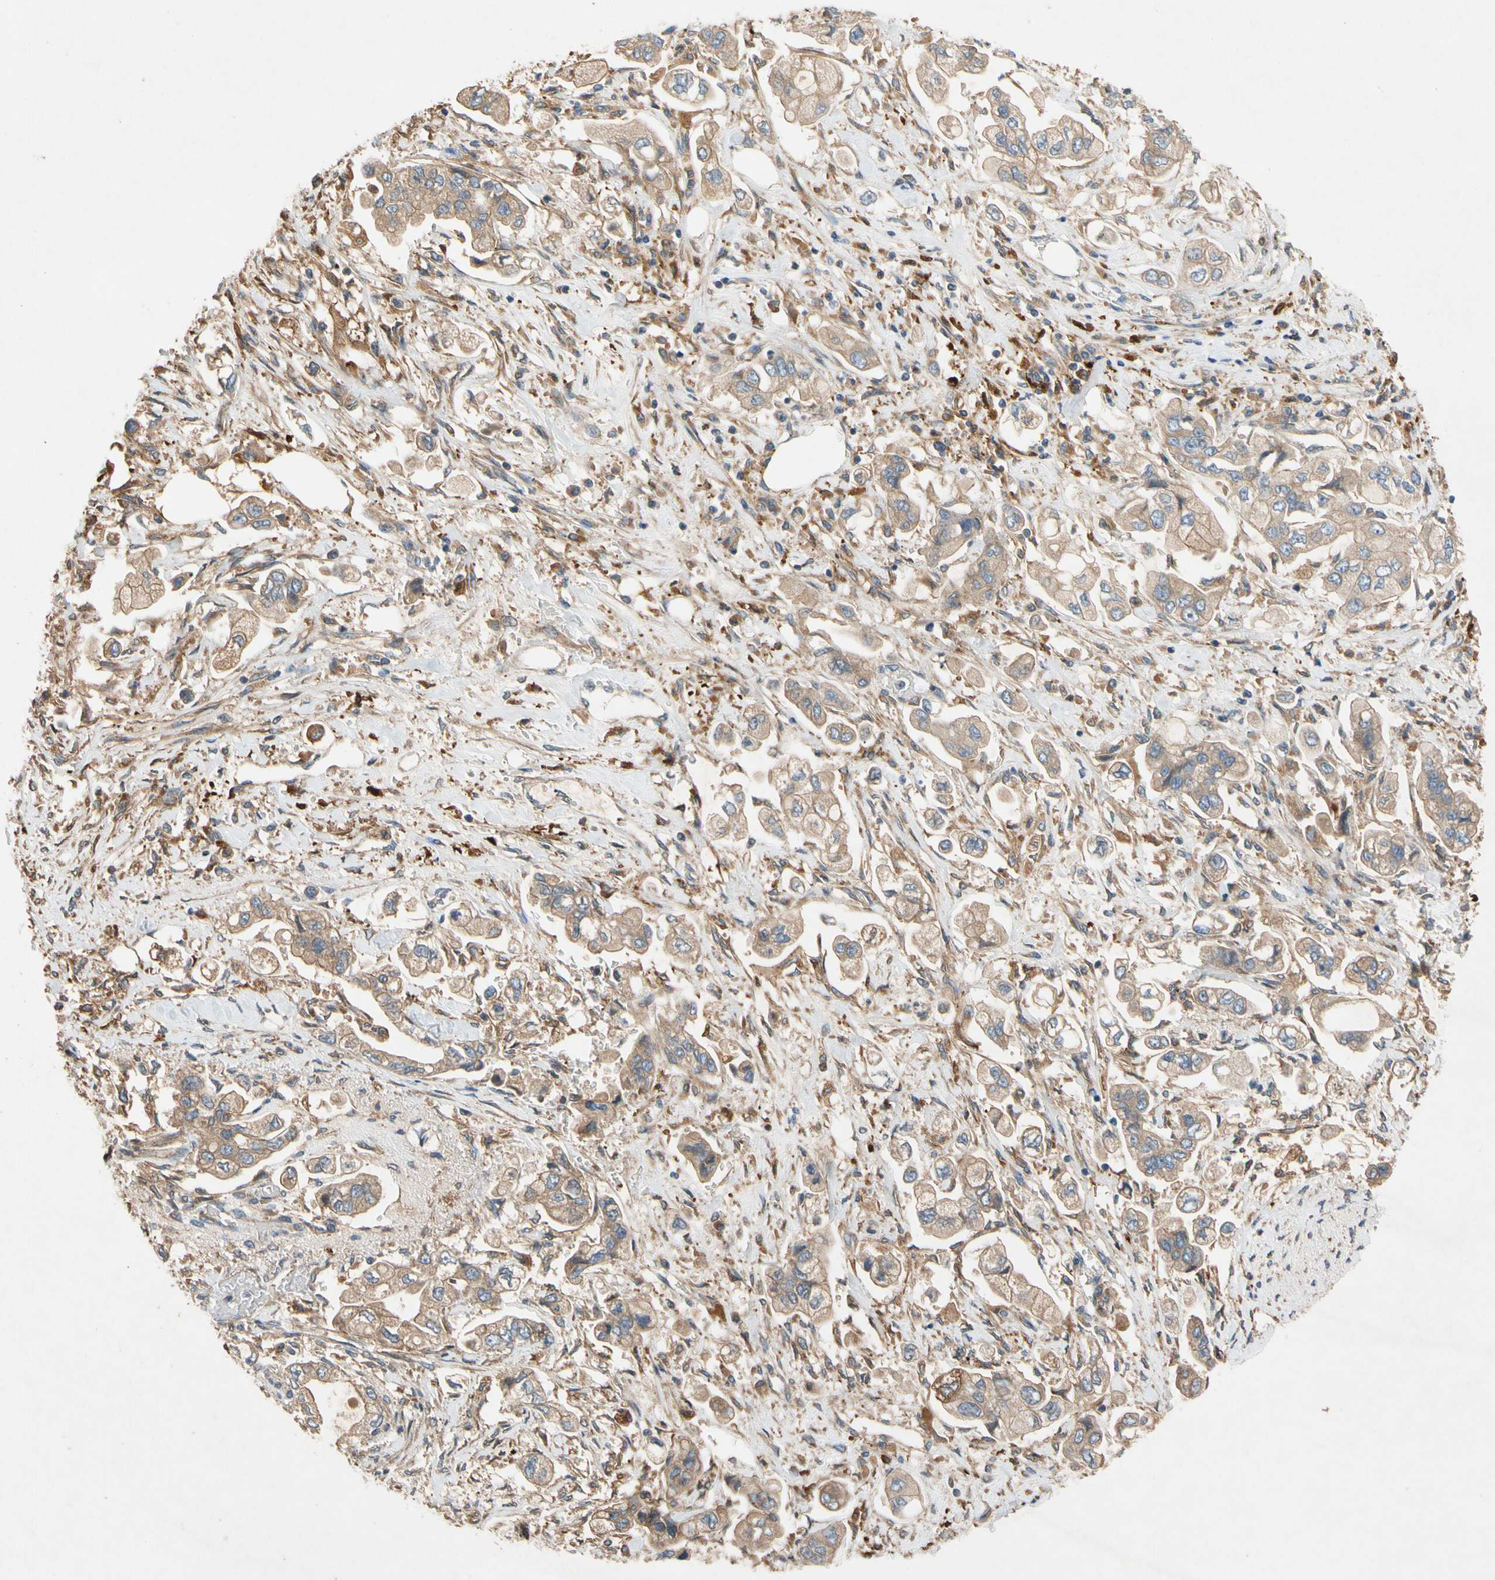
{"staining": {"intensity": "moderate", "quantity": ">75%", "location": "cytoplasmic/membranous"}, "tissue": "stomach cancer", "cell_type": "Tumor cells", "image_type": "cancer", "snomed": [{"axis": "morphology", "description": "Adenocarcinoma, NOS"}, {"axis": "topography", "description": "Stomach"}], "caption": "IHC of stomach cancer demonstrates medium levels of moderate cytoplasmic/membranous staining in approximately >75% of tumor cells.", "gene": "USP46", "patient": {"sex": "male", "age": 62}}